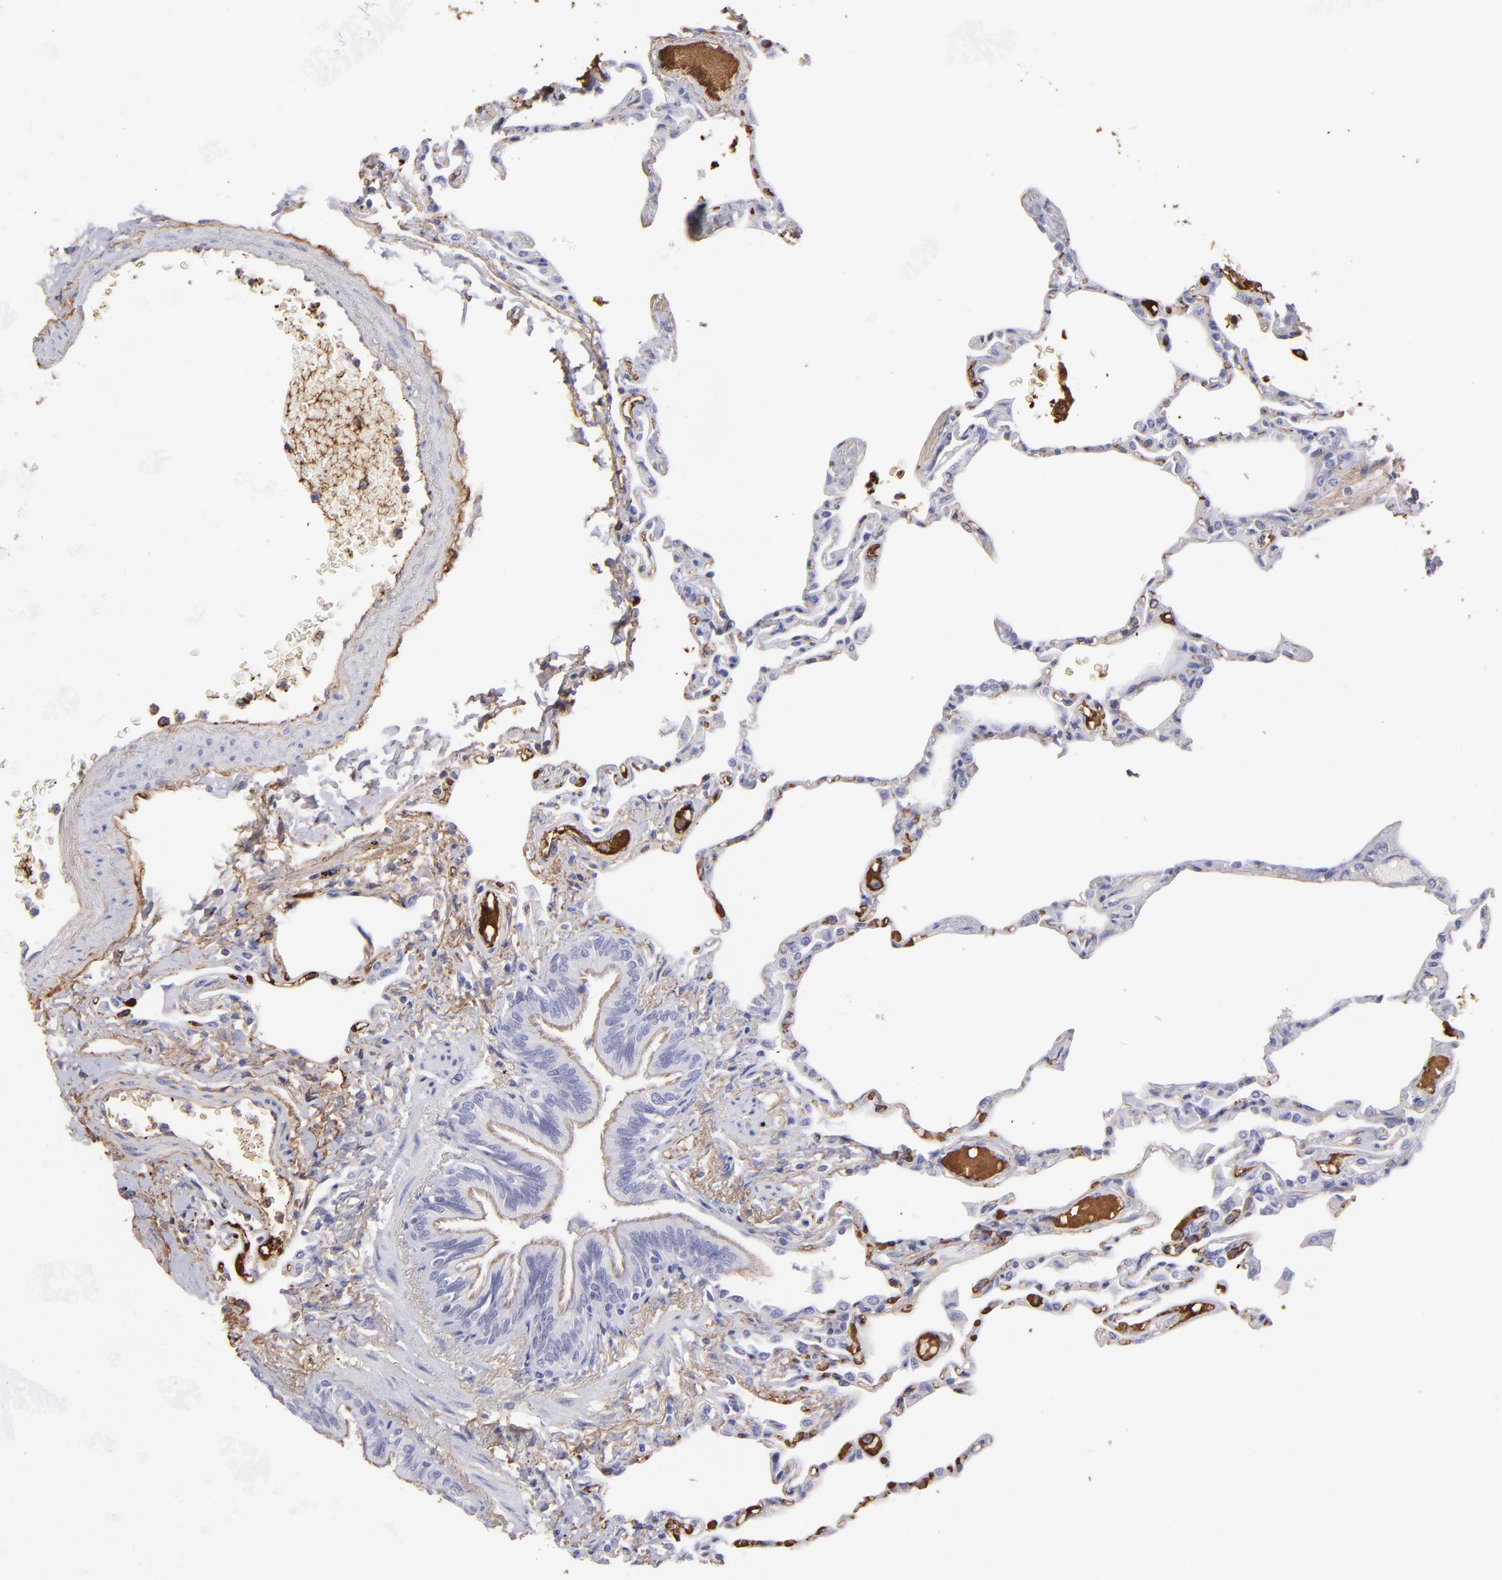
{"staining": {"intensity": "negative", "quantity": "none", "location": "none"}, "tissue": "lung", "cell_type": "Alveolar cells", "image_type": "normal", "snomed": [{"axis": "morphology", "description": "Normal tissue, NOS"}, {"axis": "topography", "description": "Lung"}], "caption": "Immunohistochemical staining of unremarkable human lung demonstrates no significant staining in alveolar cells. (Stains: DAB (3,3'-diaminobenzidine) immunohistochemistry with hematoxylin counter stain, Microscopy: brightfield microscopy at high magnification).", "gene": "FGB", "patient": {"sex": "female", "age": 49}}